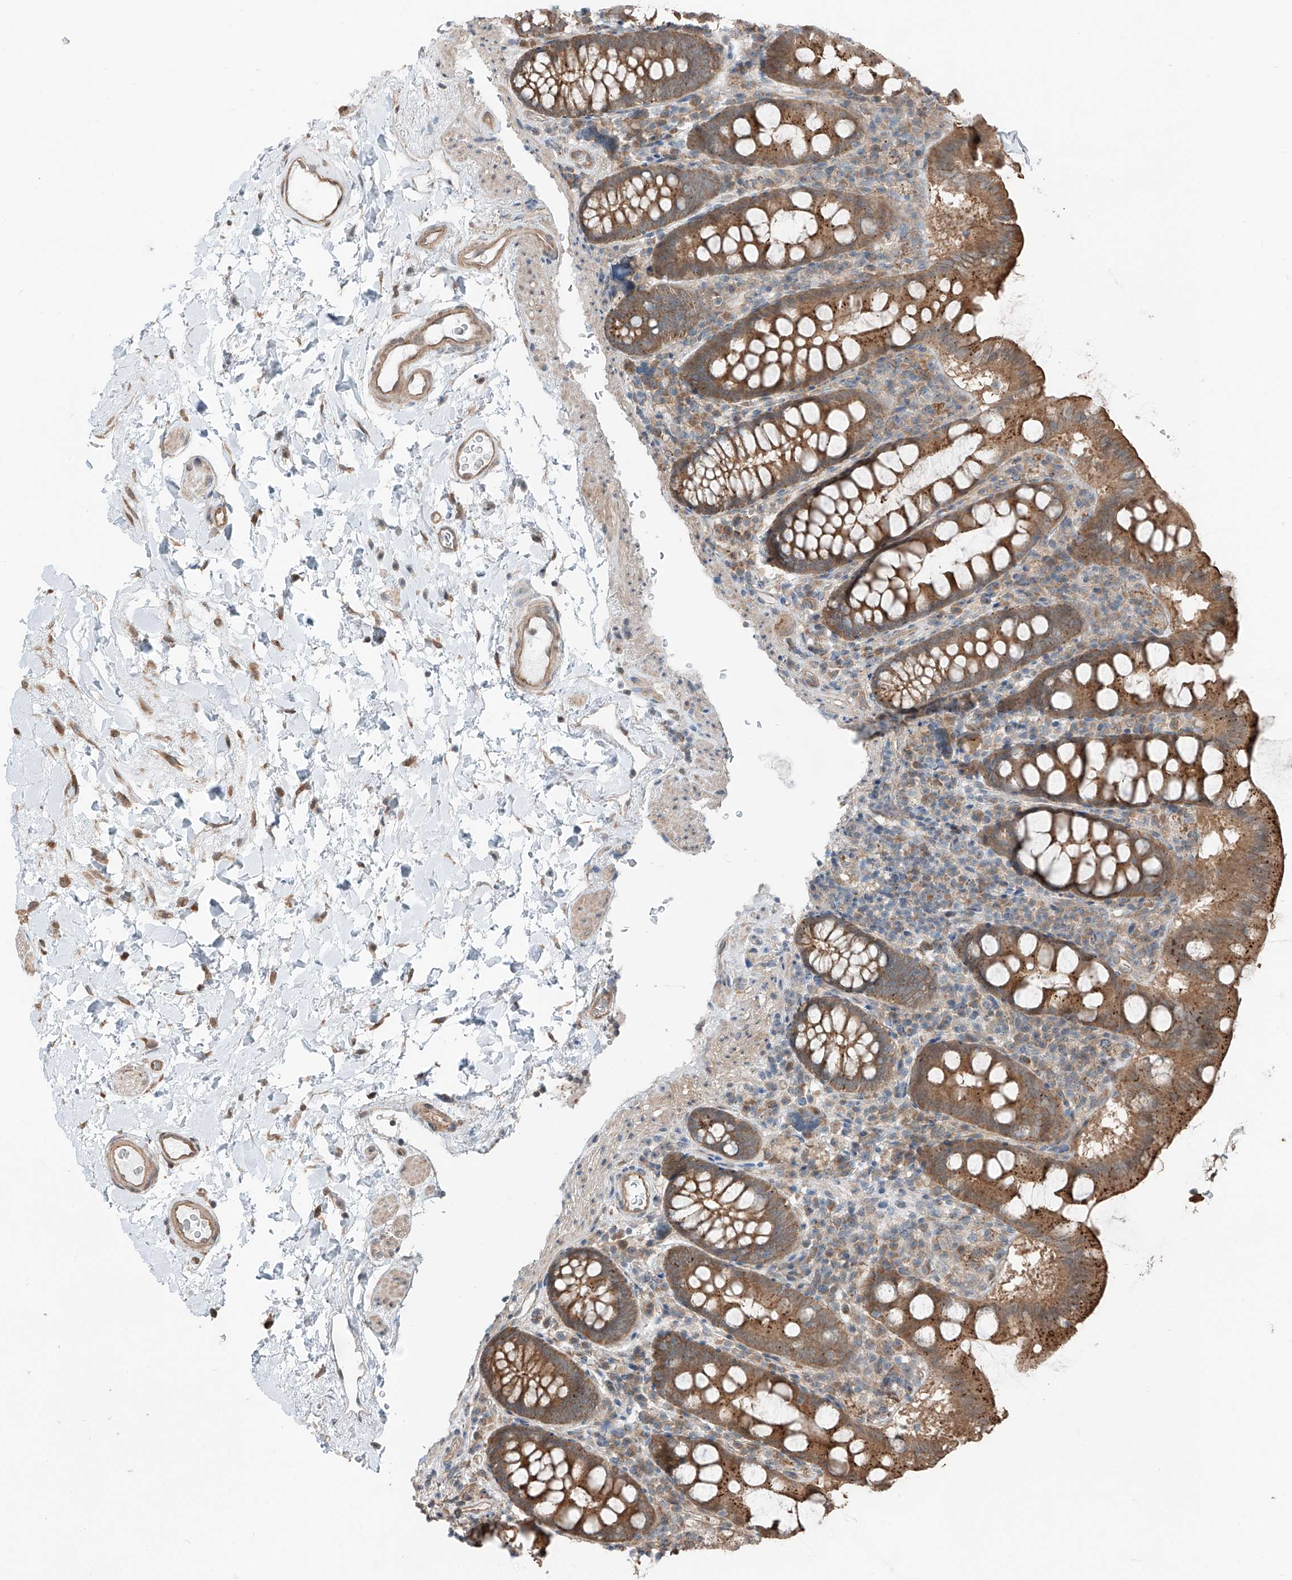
{"staining": {"intensity": "moderate", "quantity": ">75%", "location": "cytoplasmic/membranous"}, "tissue": "colon", "cell_type": "Endothelial cells", "image_type": "normal", "snomed": [{"axis": "morphology", "description": "Normal tissue, NOS"}, {"axis": "topography", "description": "Colon"}], "caption": "This is an image of IHC staining of benign colon, which shows moderate positivity in the cytoplasmic/membranous of endothelial cells.", "gene": "CEP162", "patient": {"sex": "female", "age": 79}}